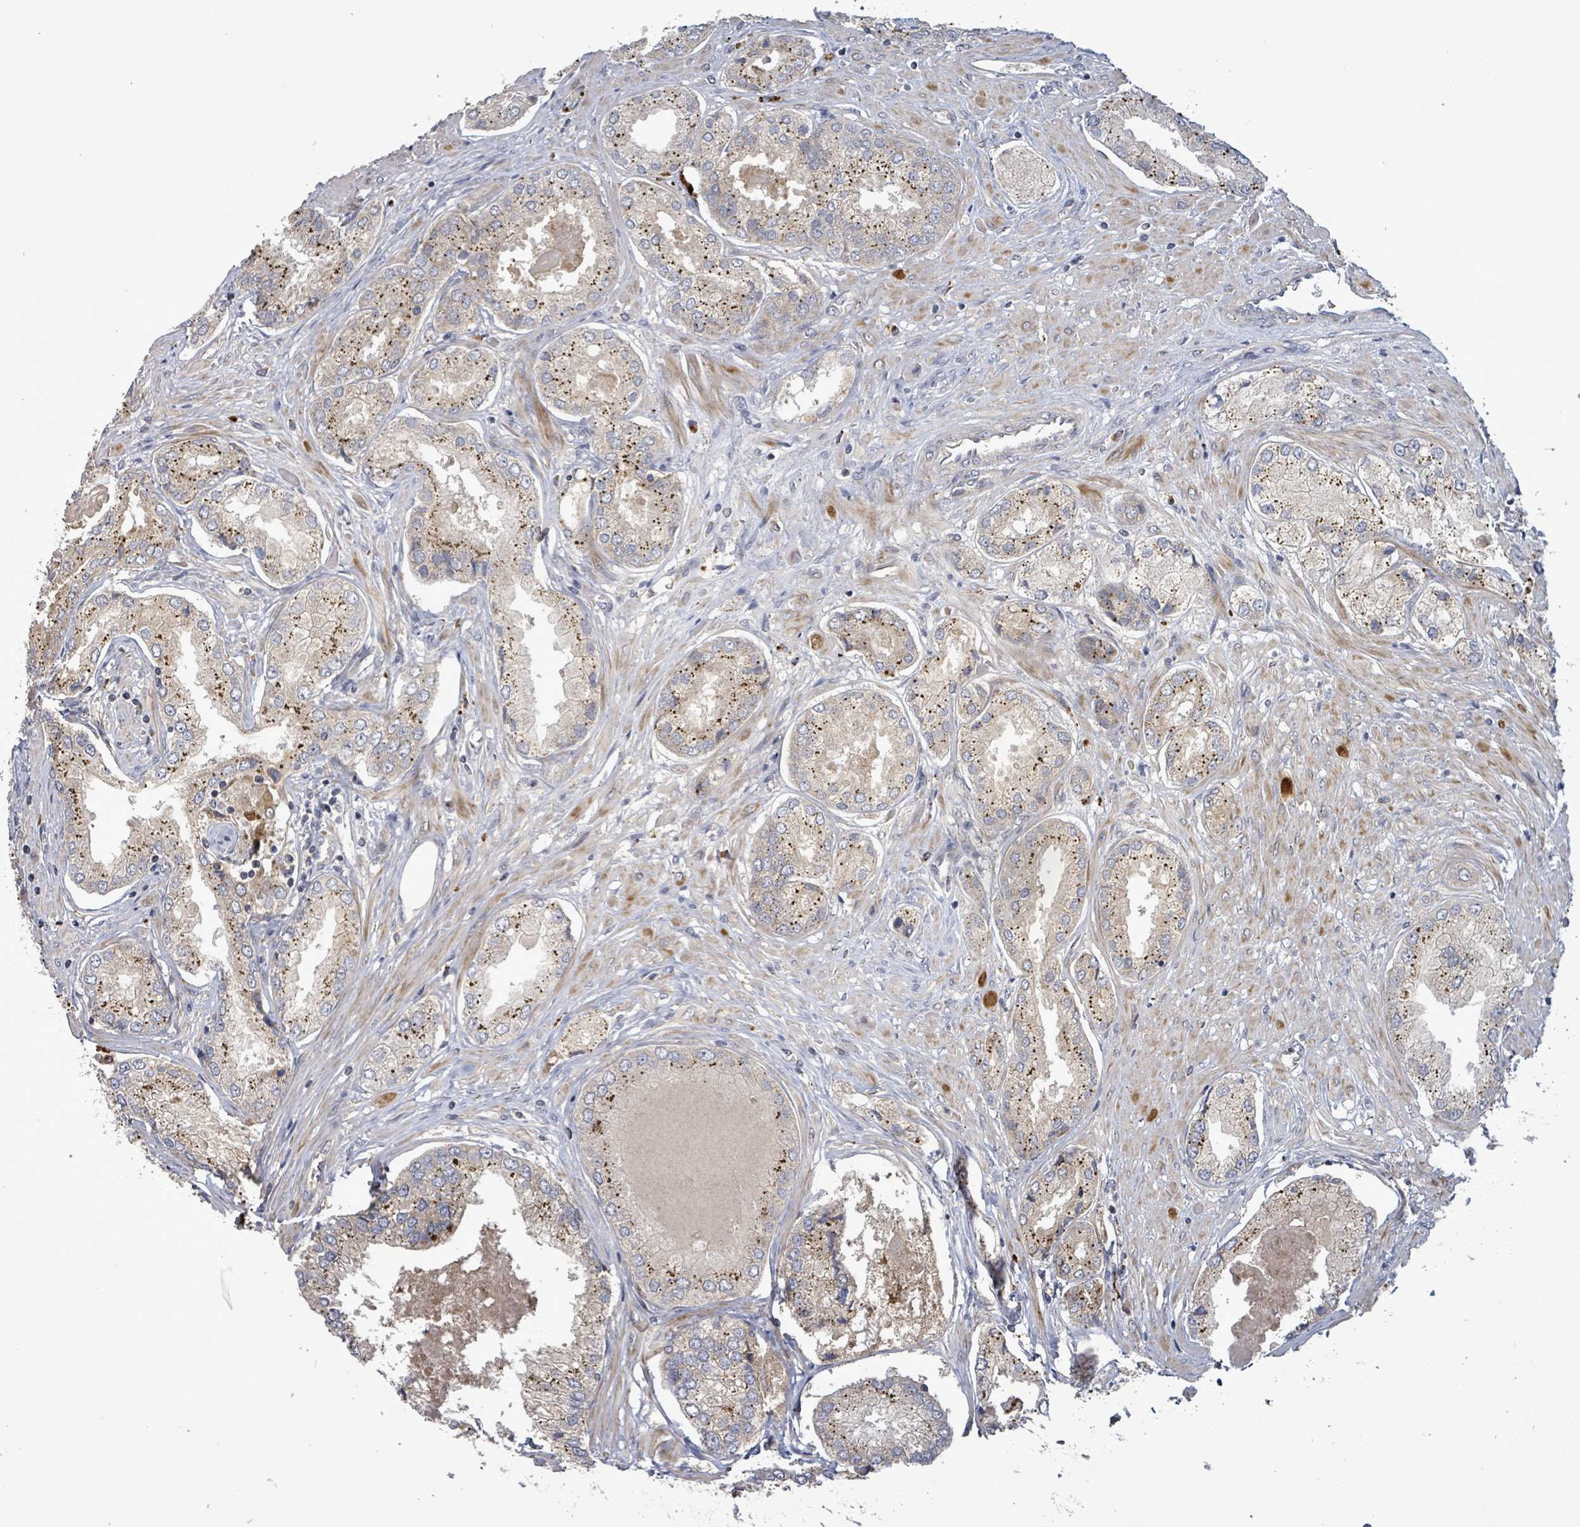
{"staining": {"intensity": "moderate", "quantity": "25%-75%", "location": "cytoplasmic/membranous"}, "tissue": "prostate cancer", "cell_type": "Tumor cells", "image_type": "cancer", "snomed": [{"axis": "morphology", "description": "Adenocarcinoma, Low grade"}, {"axis": "topography", "description": "Prostate"}], "caption": "Immunohistochemistry (IHC) staining of prostate cancer (low-grade adenocarcinoma), which displays medium levels of moderate cytoplasmic/membranous positivity in approximately 25%-75% of tumor cells indicating moderate cytoplasmic/membranous protein positivity. The staining was performed using DAB (3,3'-diaminobenzidine) (brown) for protein detection and nuclei were counterstained in hematoxylin (blue).", "gene": "DIPK2A", "patient": {"sex": "male", "age": 68}}